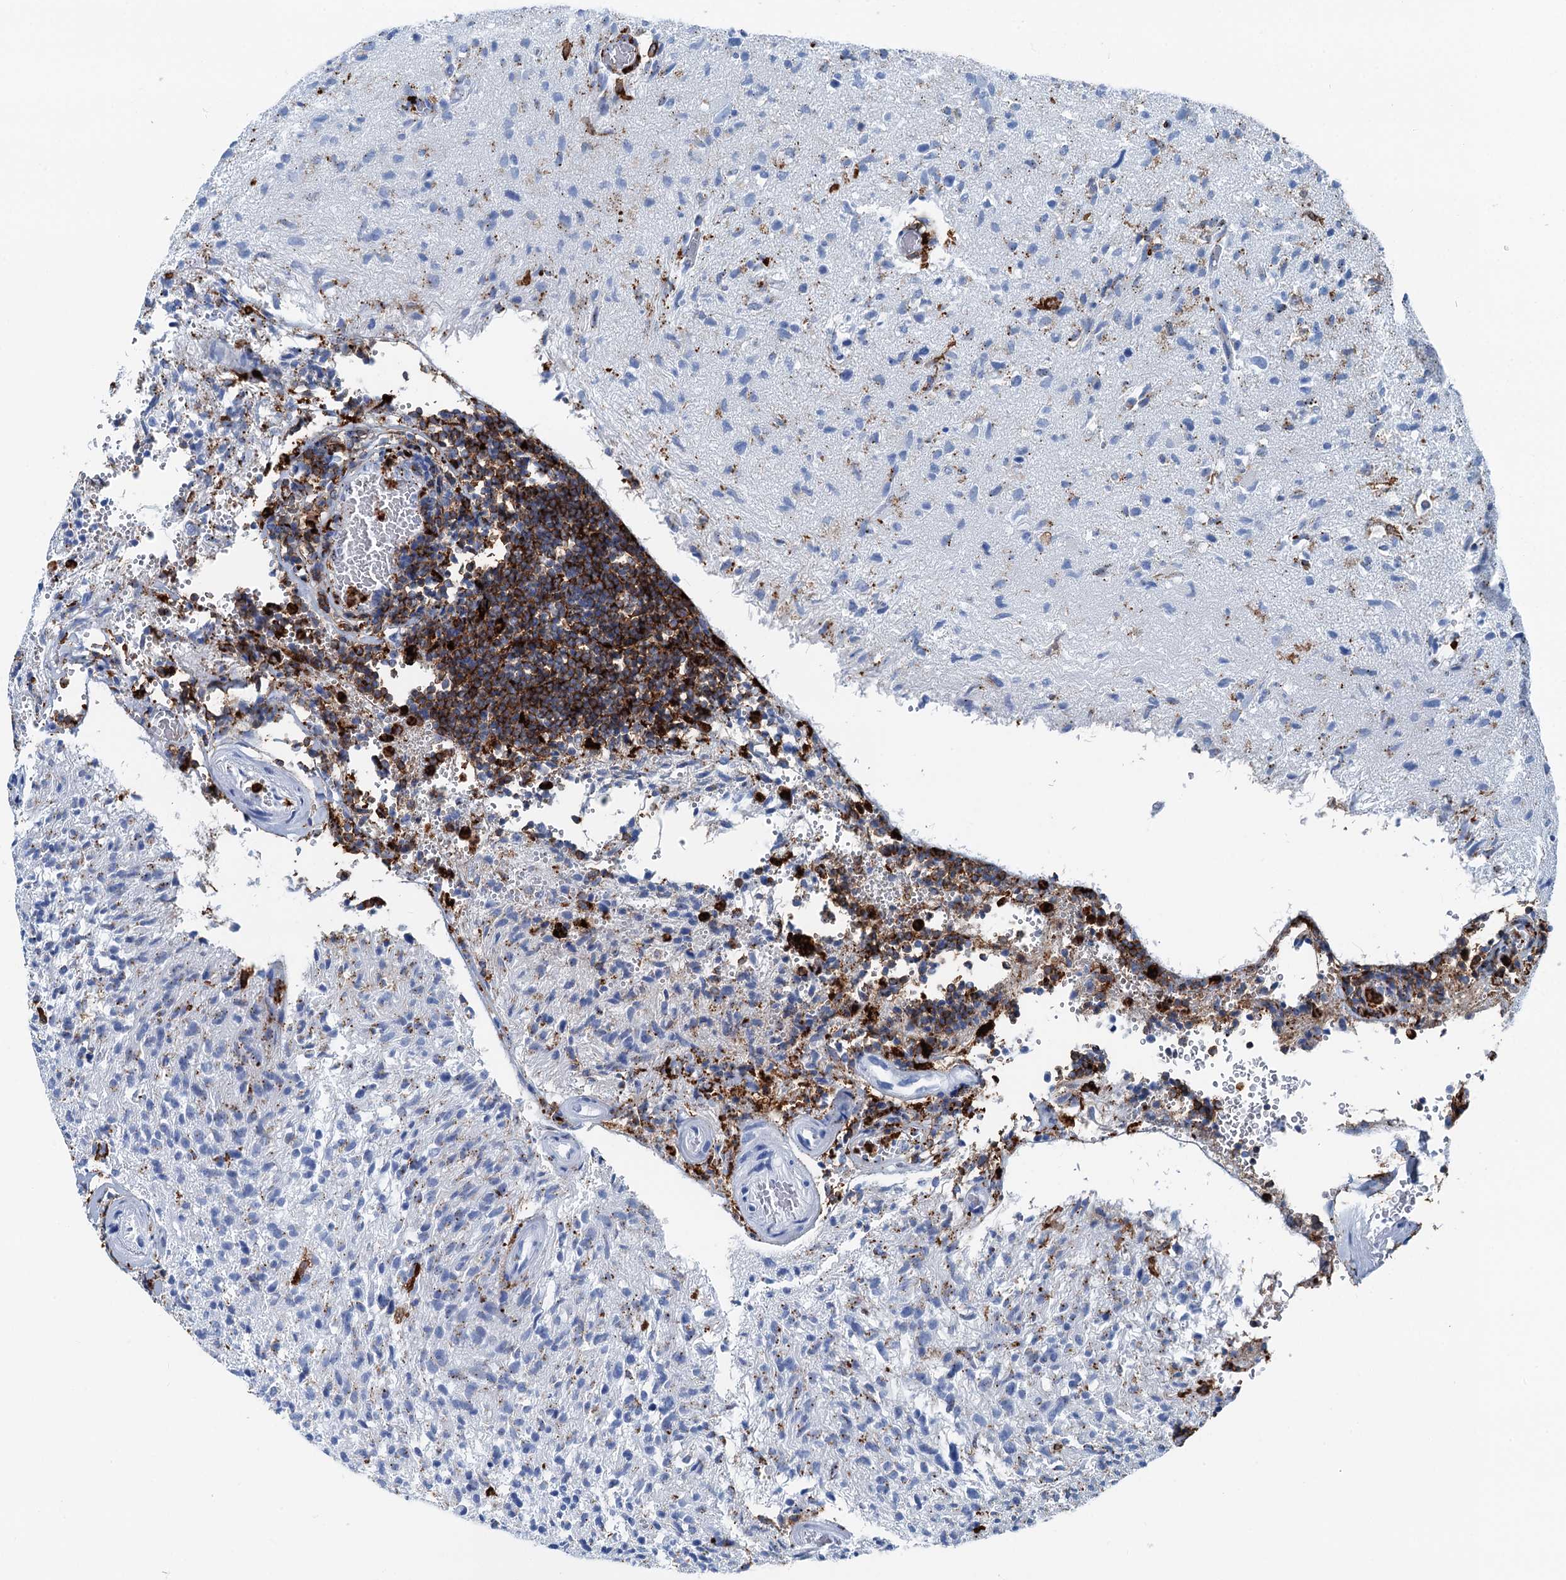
{"staining": {"intensity": "negative", "quantity": "none", "location": "none"}, "tissue": "glioma", "cell_type": "Tumor cells", "image_type": "cancer", "snomed": [{"axis": "morphology", "description": "Glioma, malignant, High grade"}, {"axis": "topography", "description": "Brain"}], "caption": "There is no significant staining in tumor cells of glioma. The staining is performed using DAB (3,3'-diaminobenzidine) brown chromogen with nuclei counter-stained in using hematoxylin.", "gene": "PLAC8", "patient": {"sex": "female", "age": 57}}